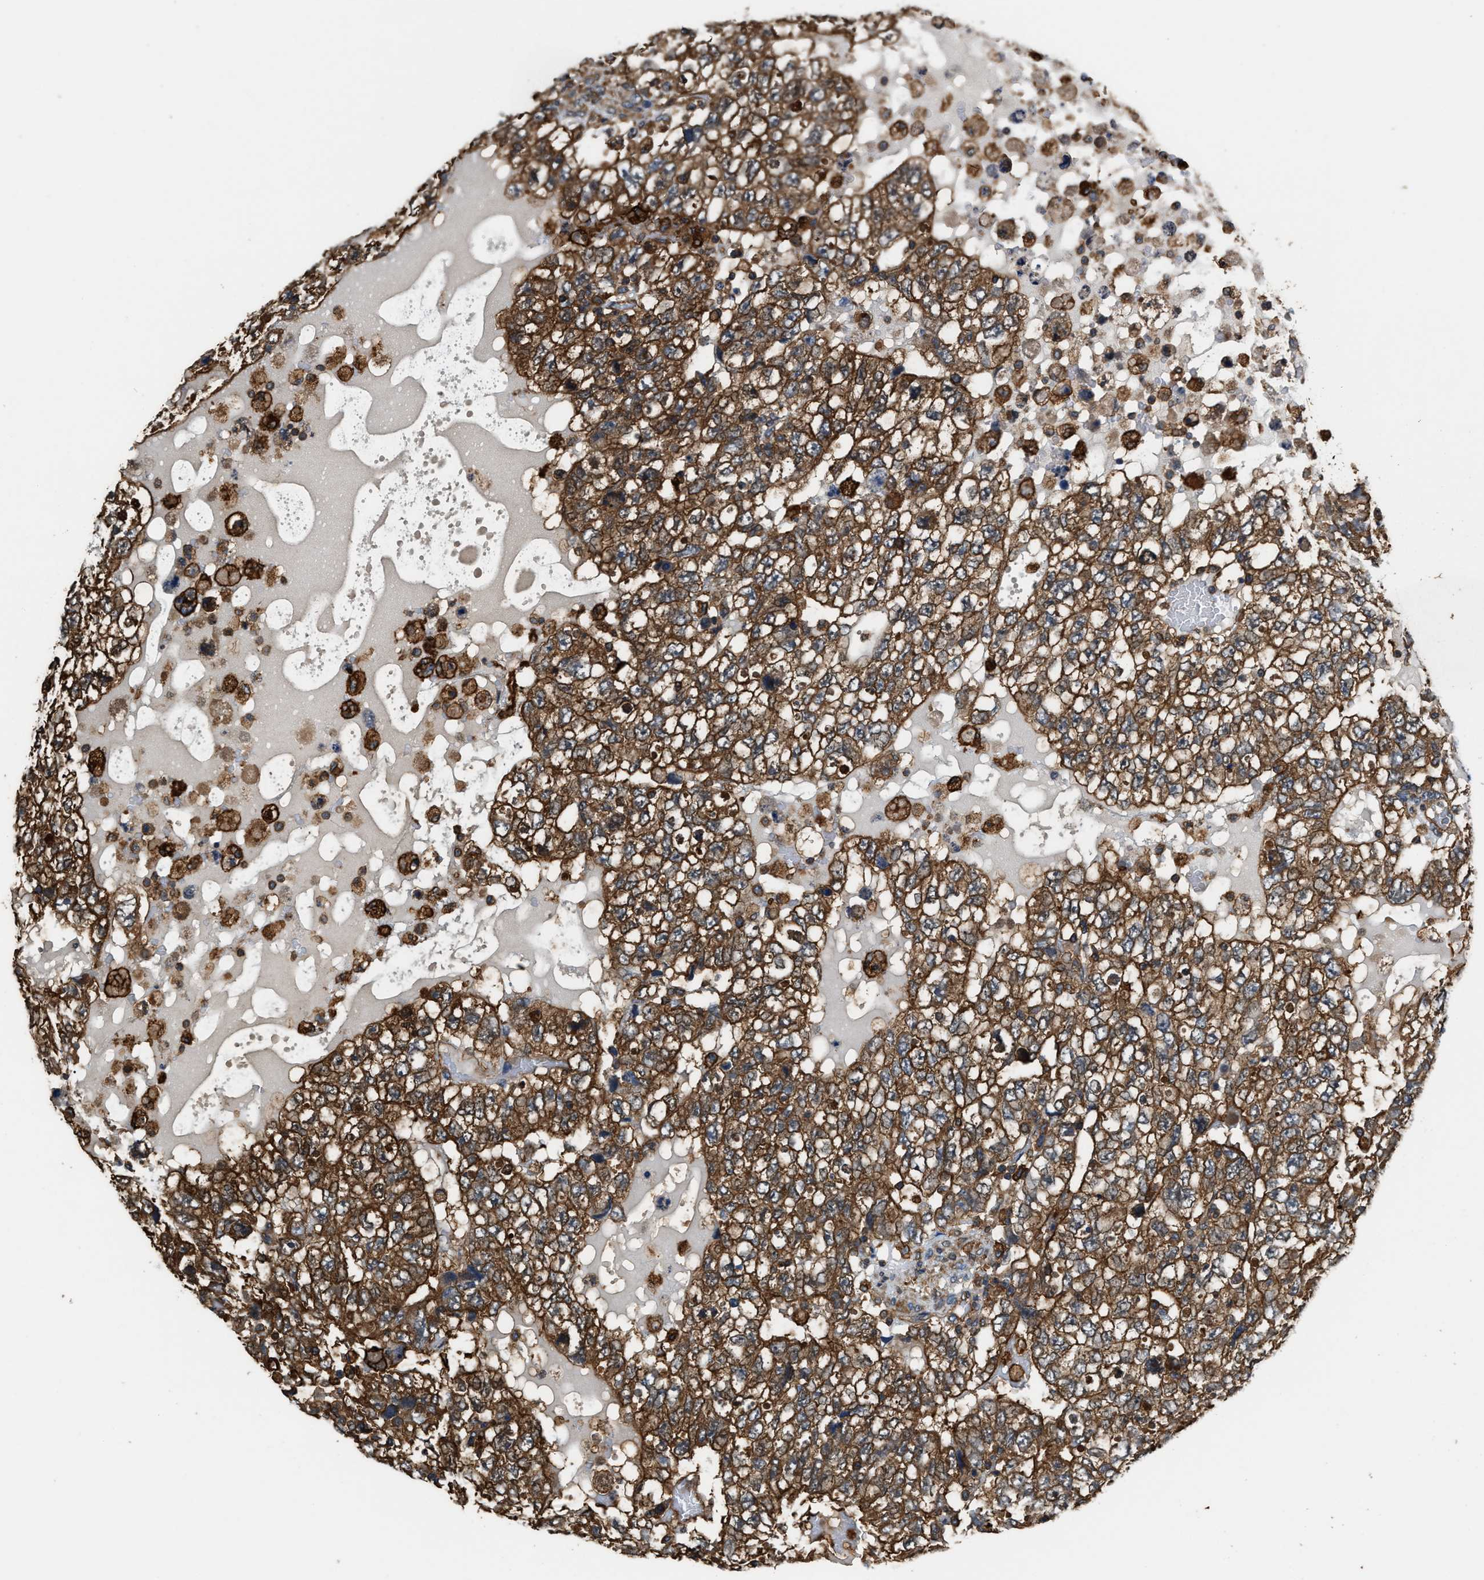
{"staining": {"intensity": "strong", "quantity": ">75%", "location": "cytoplasmic/membranous"}, "tissue": "testis cancer", "cell_type": "Tumor cells", "image_type": "cancer", "snomed": [{"axis": "morphology", "description": "Carcinoma, Embryonal, NOS"}, {"axis": "topography", "description": "Testis"}], "caption": "The photomicrograph reveals immunohistochemical staining of testis cancer. There is strong cytoplasmic/membranous staining is present in approximately >75% of tumor cells. The staining was performed using DAB, with brown indicating positive protein expression. Nuclei are stained blue with hematoxylin.", "gene": "ATIC", "patient": {"sex": "male", "age": 36}}